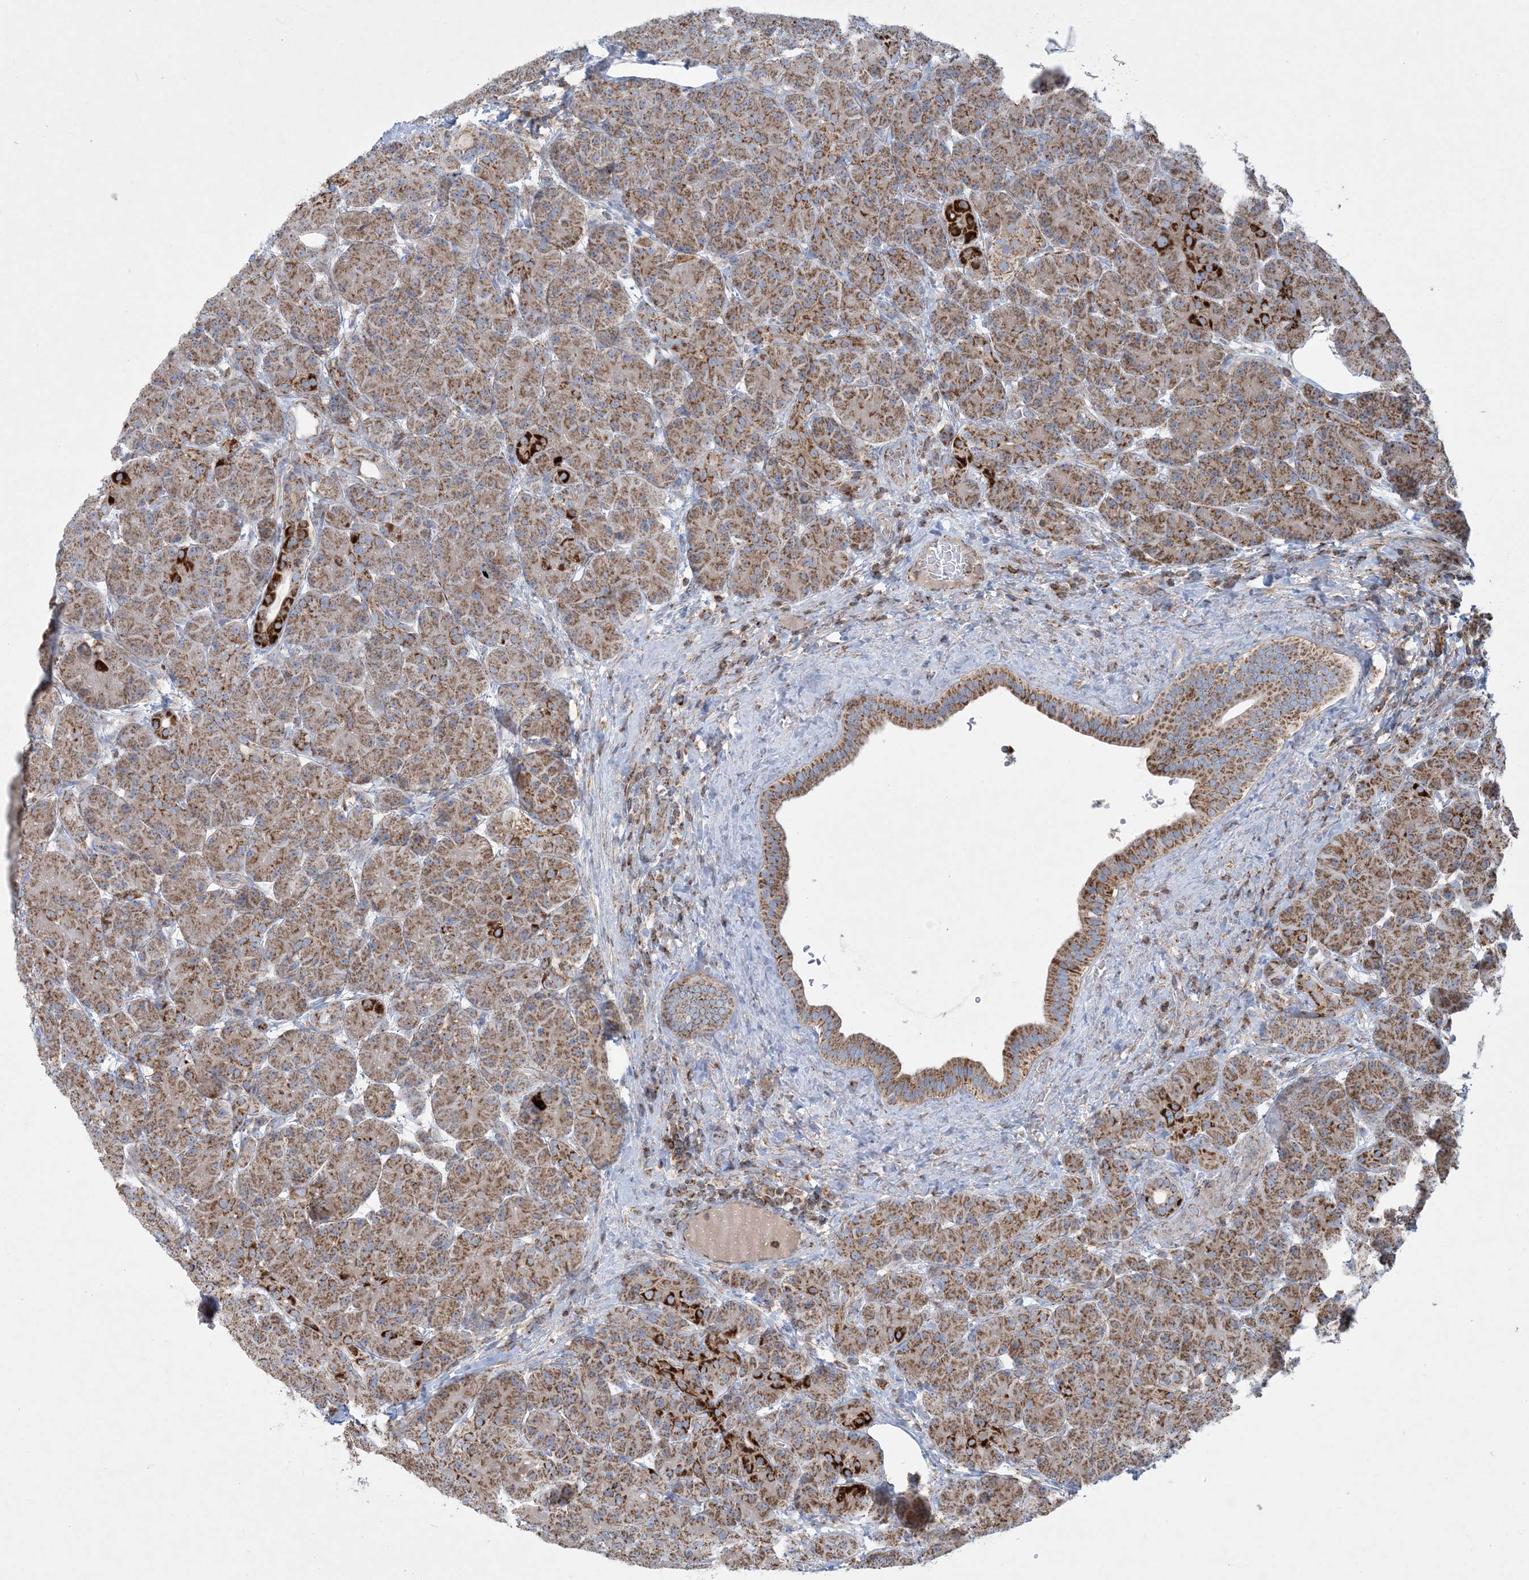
{"staining": {"intensity": "moderate", "quantity": ">75%", "location": "cytoplasmic/membranous"}, "tissue": "pancreas", "cell_type": "Exocrine glandular cells", "image_type": "normal", "snomed": [{"axis": "morphology", "description": "Normal tissue, NOS"}, {"axis": "topography", "description": "Pancreas"}], "caption": "The histopathology image exhibits a brown stain indicating the presence of a protein in the cytoplasmic/membranous of exocrine glandular cells in pancreas. The staining is performed using DAB (3,3'-diaminobenzidine) brown chromogen to label protein expression. The nuclei are counter-stained blue using hematoxylin.", "gene": "BEND4", "patient": {"sex": "male", "age": 63}}